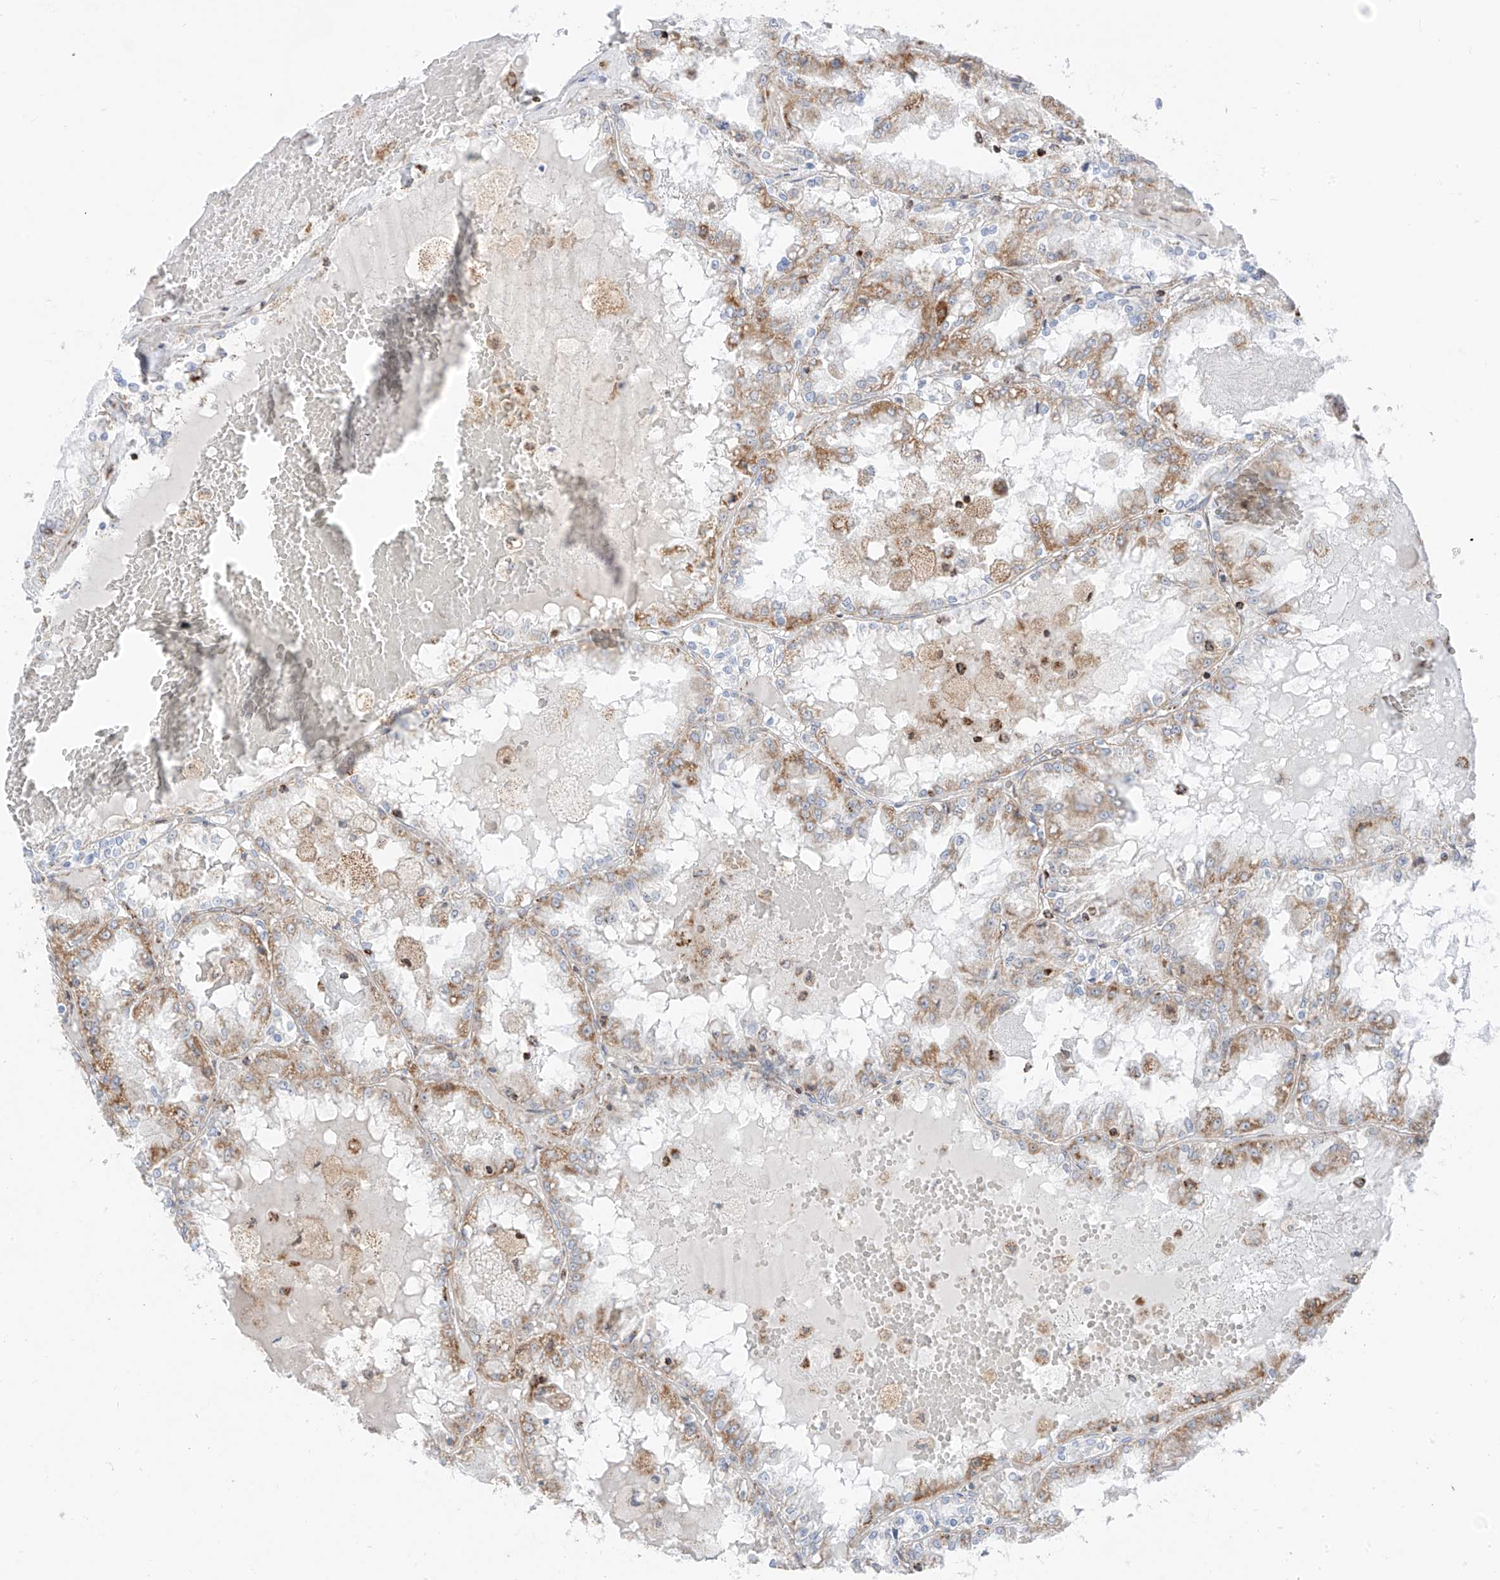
{"staining": {"intensity": "moderate", "quantity": "25%-75%", "location": "cytoplasmic/membranous"}, "tissue": "renal cancer", "cell_type": "Tumor cells", "image_type": "cancer", "snomed": [{"axis": "morphology", "description": "Adenocarcinoma, NOS"}, {"axis": "topography", "description": "Kidney"}], "caption": "Brown immunohistochemical staining in human renal cancer (adenocarcinoma) exhibits moderate cytoplasmic/membranous expression in approximately 25%-75% of tumor cells.", "gene": "ETHE1", "patient": {"sex": "female", "age": 56}}